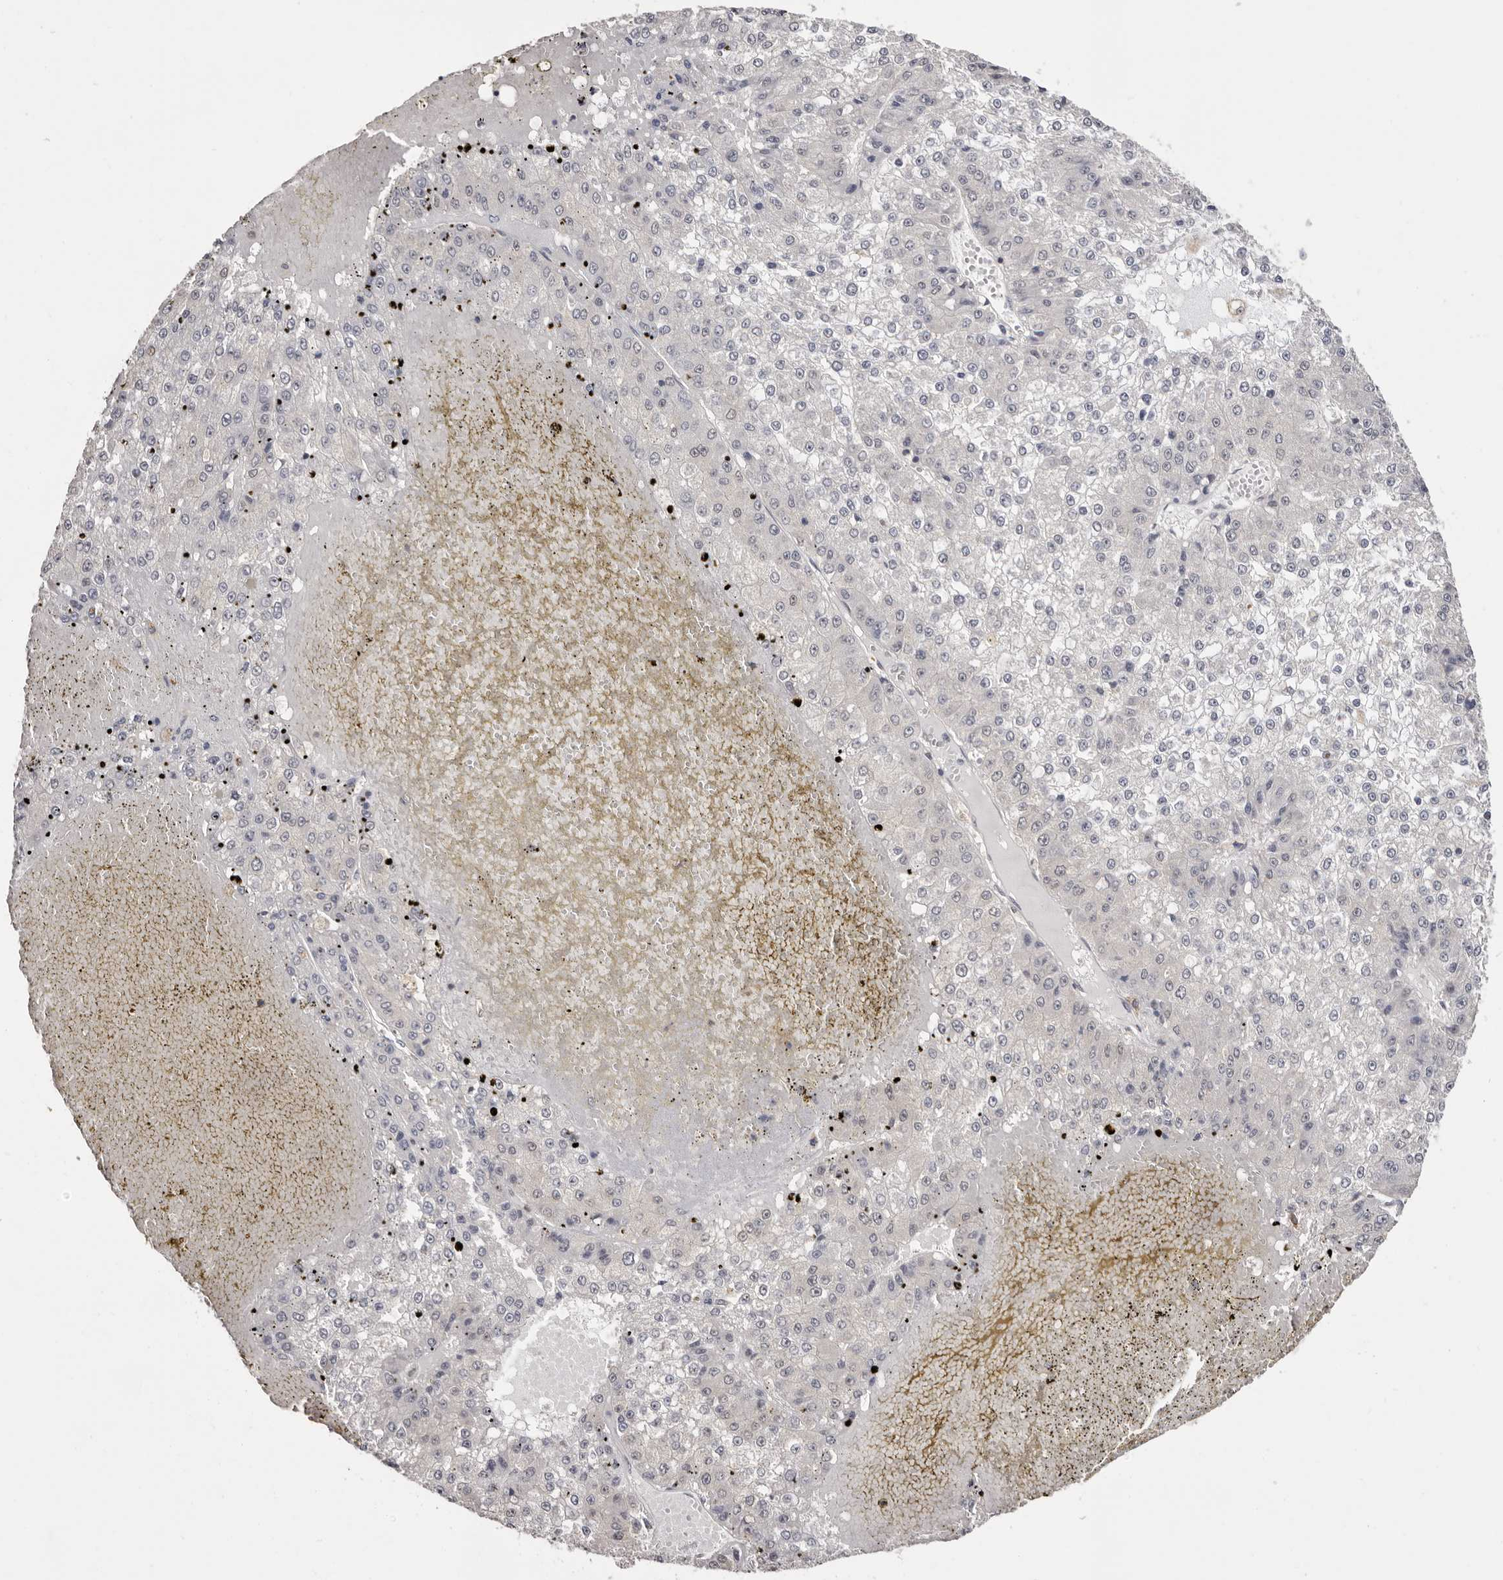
{"staining": {"intensity": "negative", "quantity": "none", "location": "none"}, "tissue": "liver cancer", "cell_type": "Tumor cells", "image_type": "cancer", "snomed": [{"axis": "morphology", "description": "Carcinoma, Hepatocellular, NOS"}, {"axis": "topography", "description": "Liver"}], "caption": "Human liver cancer (hepatocellular carcinoma) stained for a protein using IHC demonstrates no positivity in tumor cells.", "gene": "TNNI1", "patient": {"sex": "female", "age": 73}}